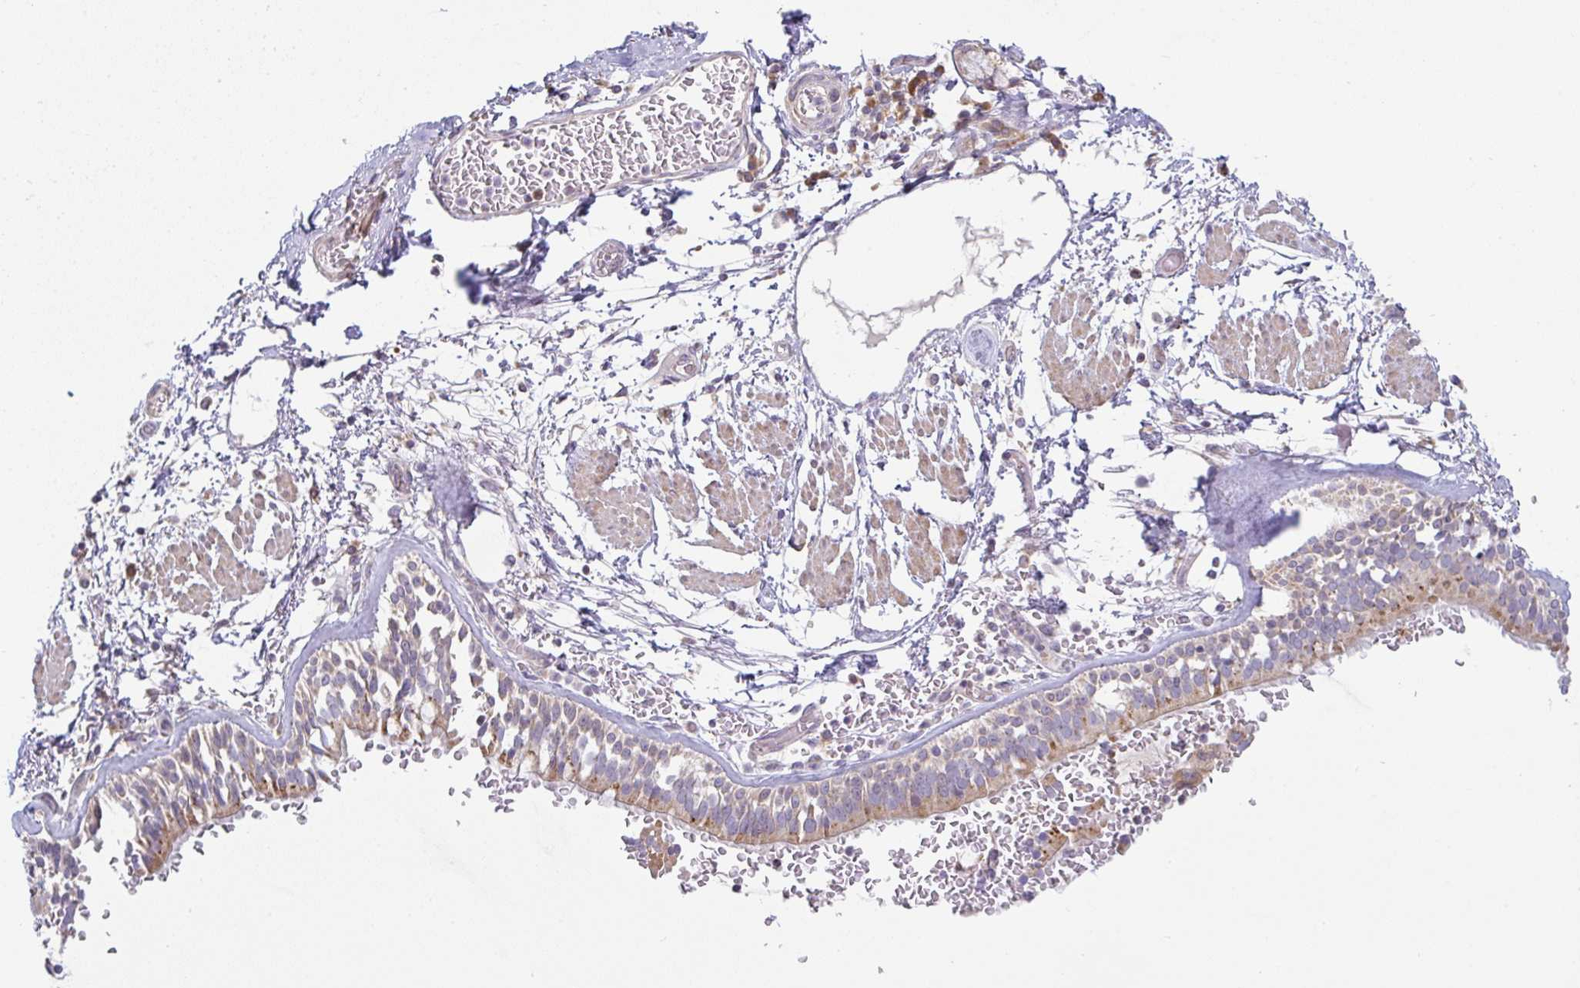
{"staining": {"intensity": "weak", "quantity": "25%-75%", "location": "cytoplasmic/membranous"}, "tissue": "soft tissue", "cell_type": "Fibroblasts", "image_type": "normal", "snomed": [{"axis": "morphology", "description": "Normal tissue, NOS"}, {"axis": "morphology", "description": "Degeneration, NOS"}, {"axis": "topography", "description": "Cartilage tissue"}, {"axis": "topography", "description": "Lung"}], "caption": "Immunohistochemistry staining of unremarkable soft tissue, which demonstrates low levels of weak cytoplasmic/membranous expression in about 25%-75% of fibroblasts indicating weak cytoplasmic/membranous protein expression. The staining was performed using DAB (brown) for protein detection and nuclei were counterstained in hematoxylin (blue).", "gene": "MOB1A", "patient": {"sex": "female", "age": 61}}